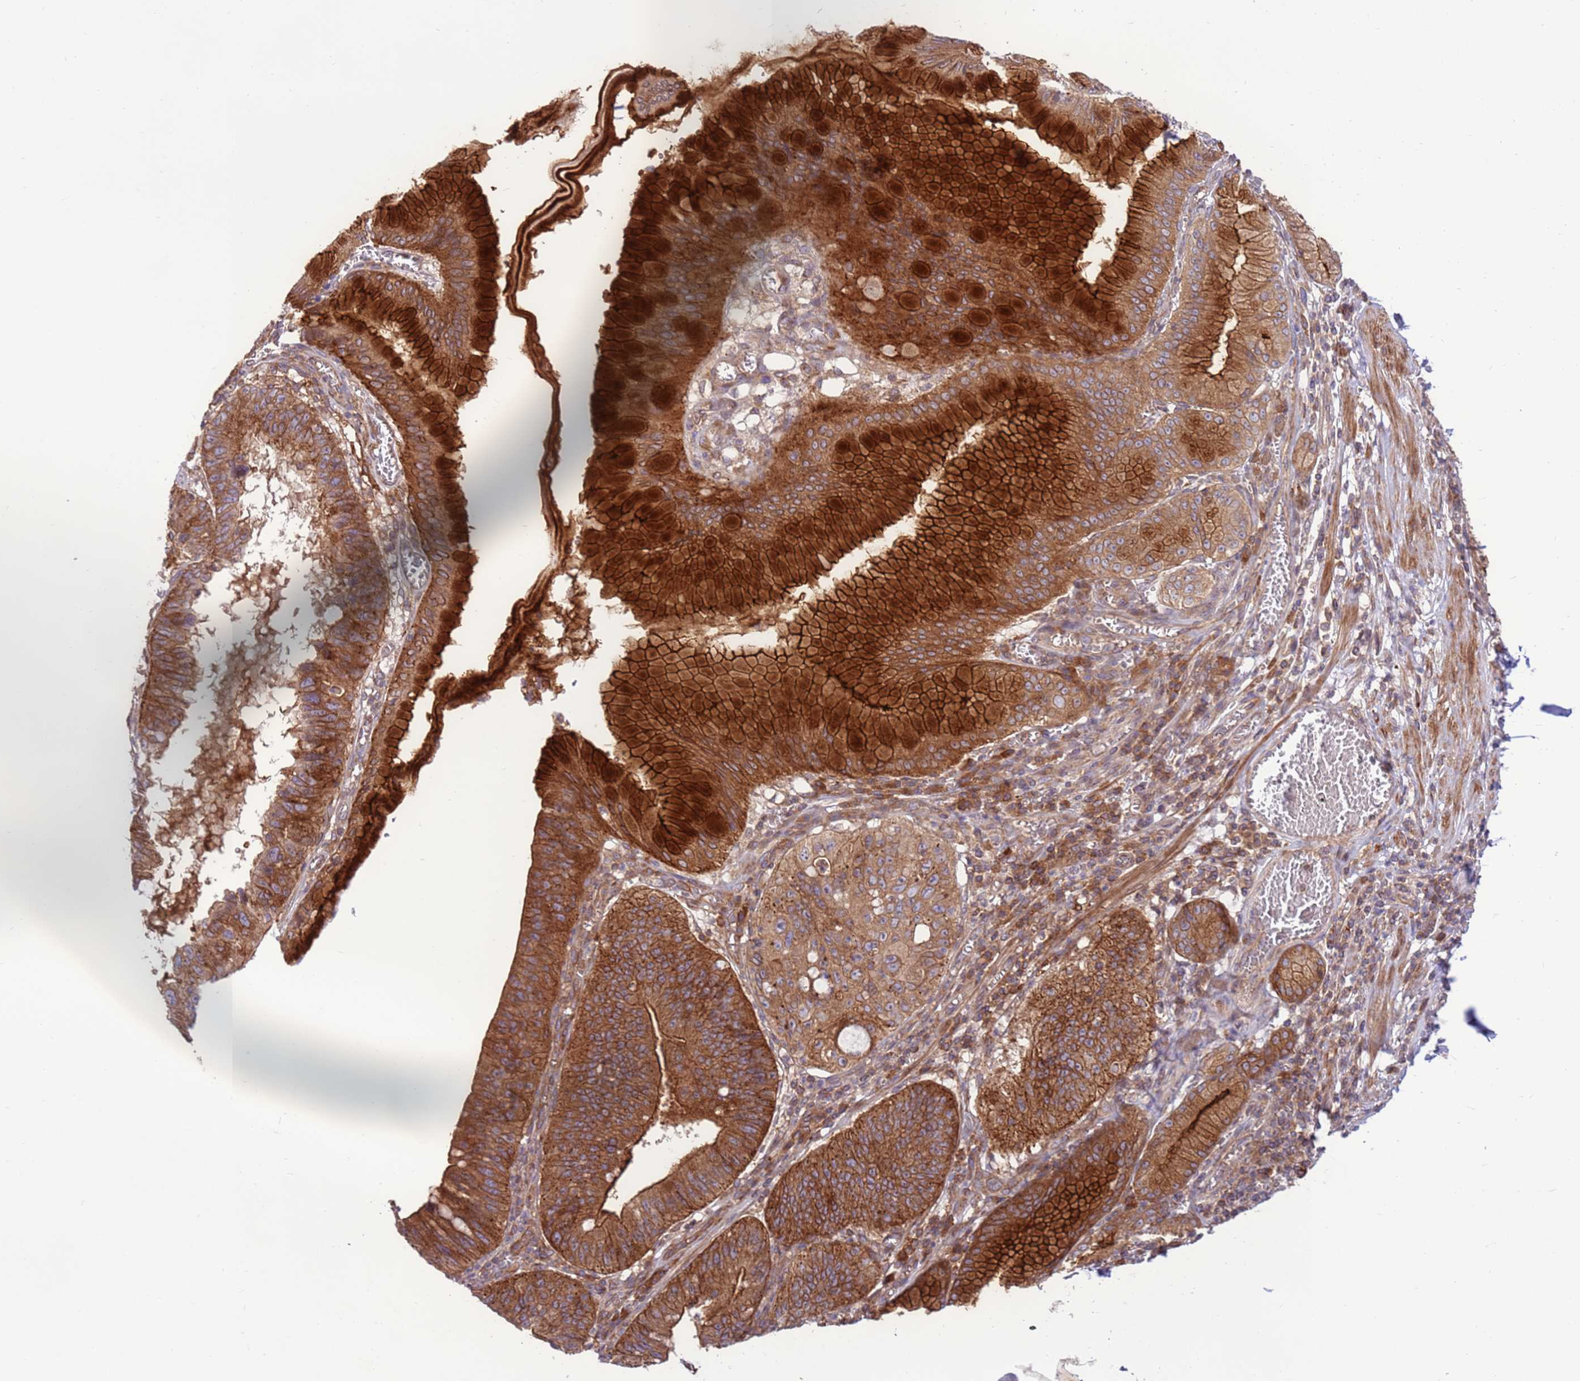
{"staining": {"intensity": "strong", "quantity": ">75%", "location": "cytoplasmic/membranous"}, "tissue": "stomach cancer", "cell_type": "Tumor cells", "image_type": "cancer", "snomed": [{"axis": "morphology", "description": "Adenocarcinoma, NOS"}, {"axis": "topography", "description": "Stomach"}], "caption": "Tumor cells reveal high levels of strong cytoplasmic/membranous expression in about >75% of cells in human adenocarcinoma (stomach). Using DAB (brown) and hematoxylin (blue) stains, captured at high magnification using brightfield microscopy.", "gene": "DDX19B", "patient": {"sex": "male", "age": 59}}